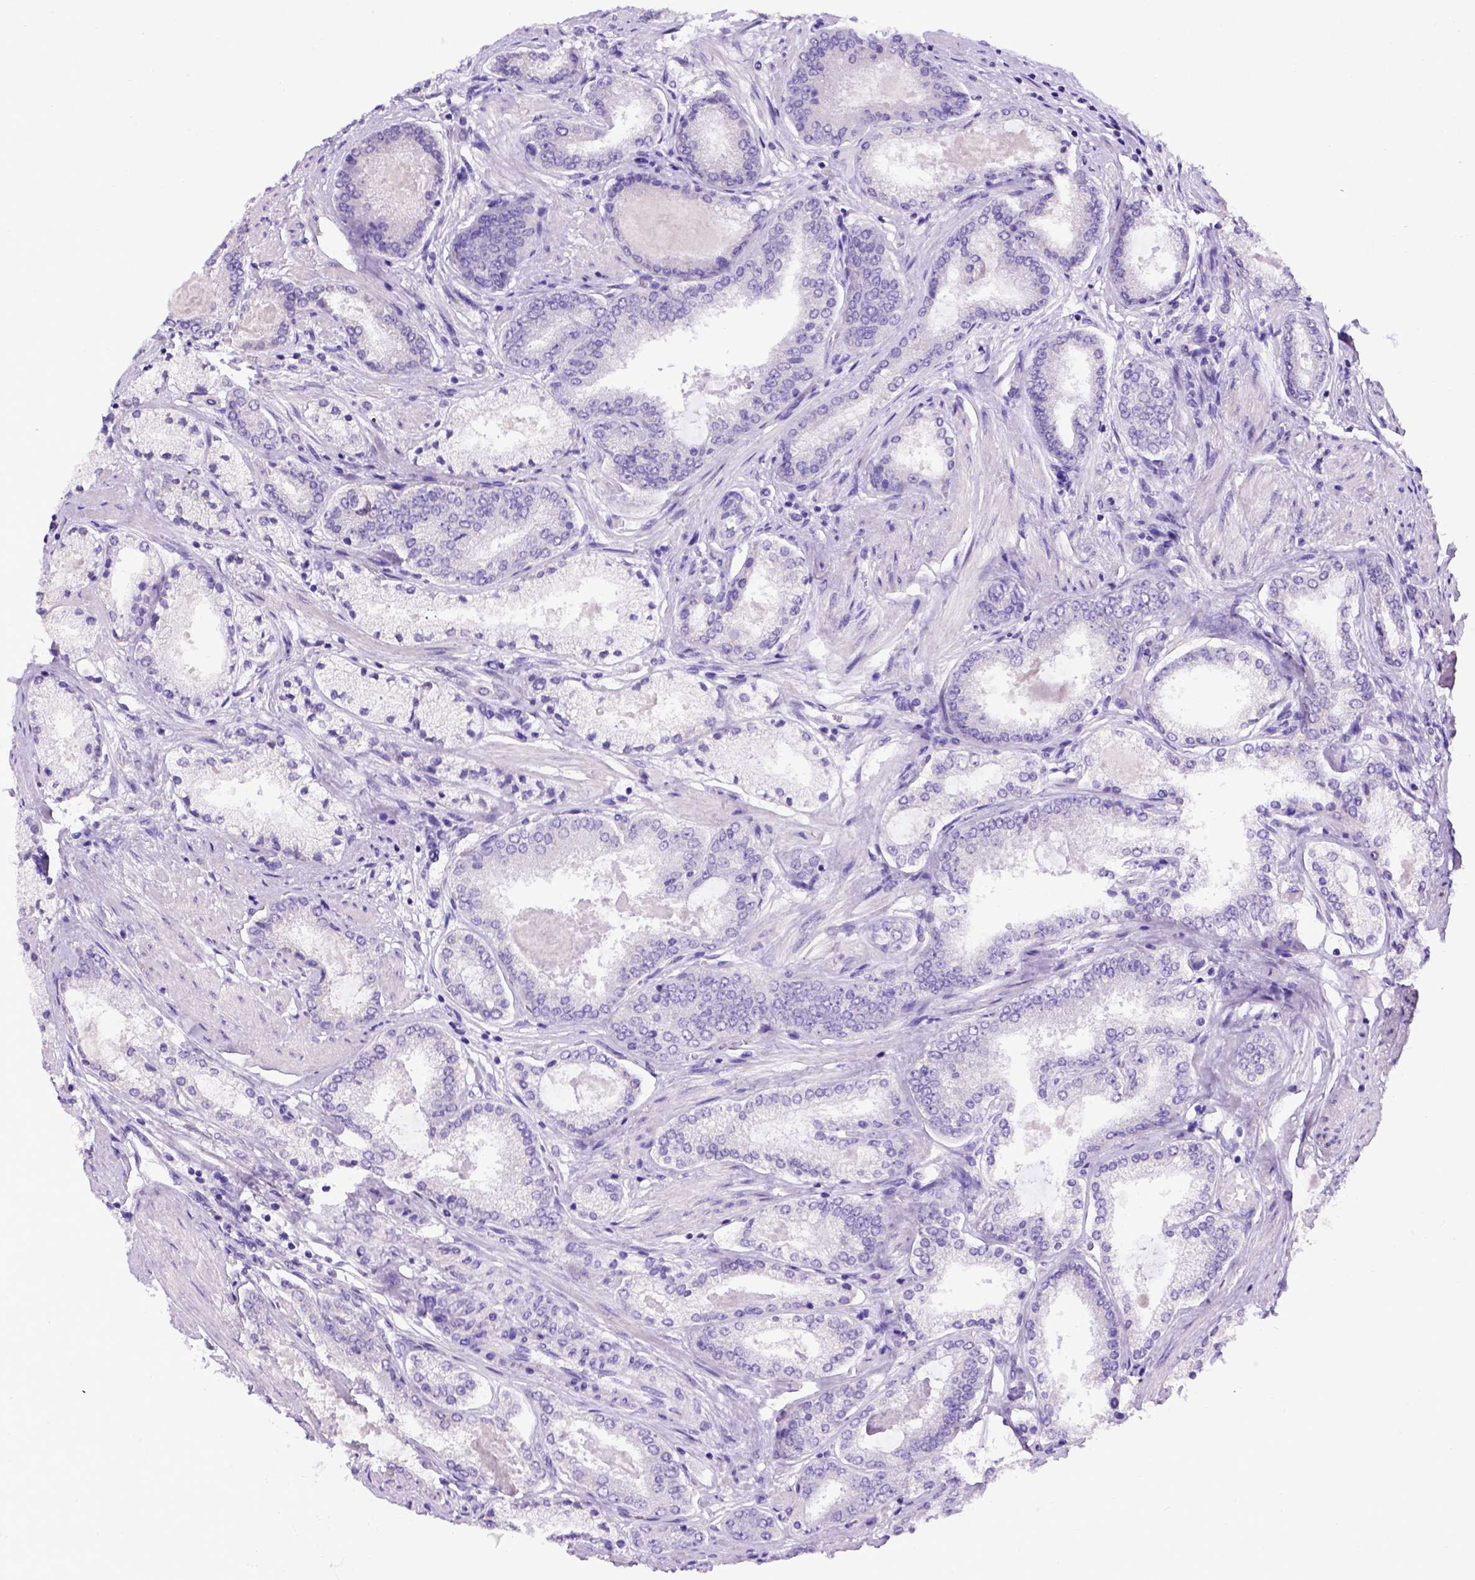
{"staining": {"intensity": "negative", "quantity": "none", "location": "none"}, "tissue": "prostate cancer", "cell_type": "Tumor cells", "image_type": "cancer", "snomed": [{"axis": "morphology", "description": "Adenocarcinoma, High grade"}, {"axis": "topography", "description": "Prostate"}], "caption": "DAB immunohistochemical staining of human prostate cancer exhibits no significant staining in tumor cells. Nuclei are stained in blue.", "gene": "PTGES", "patient": {"sex": "male", "age": 63}}